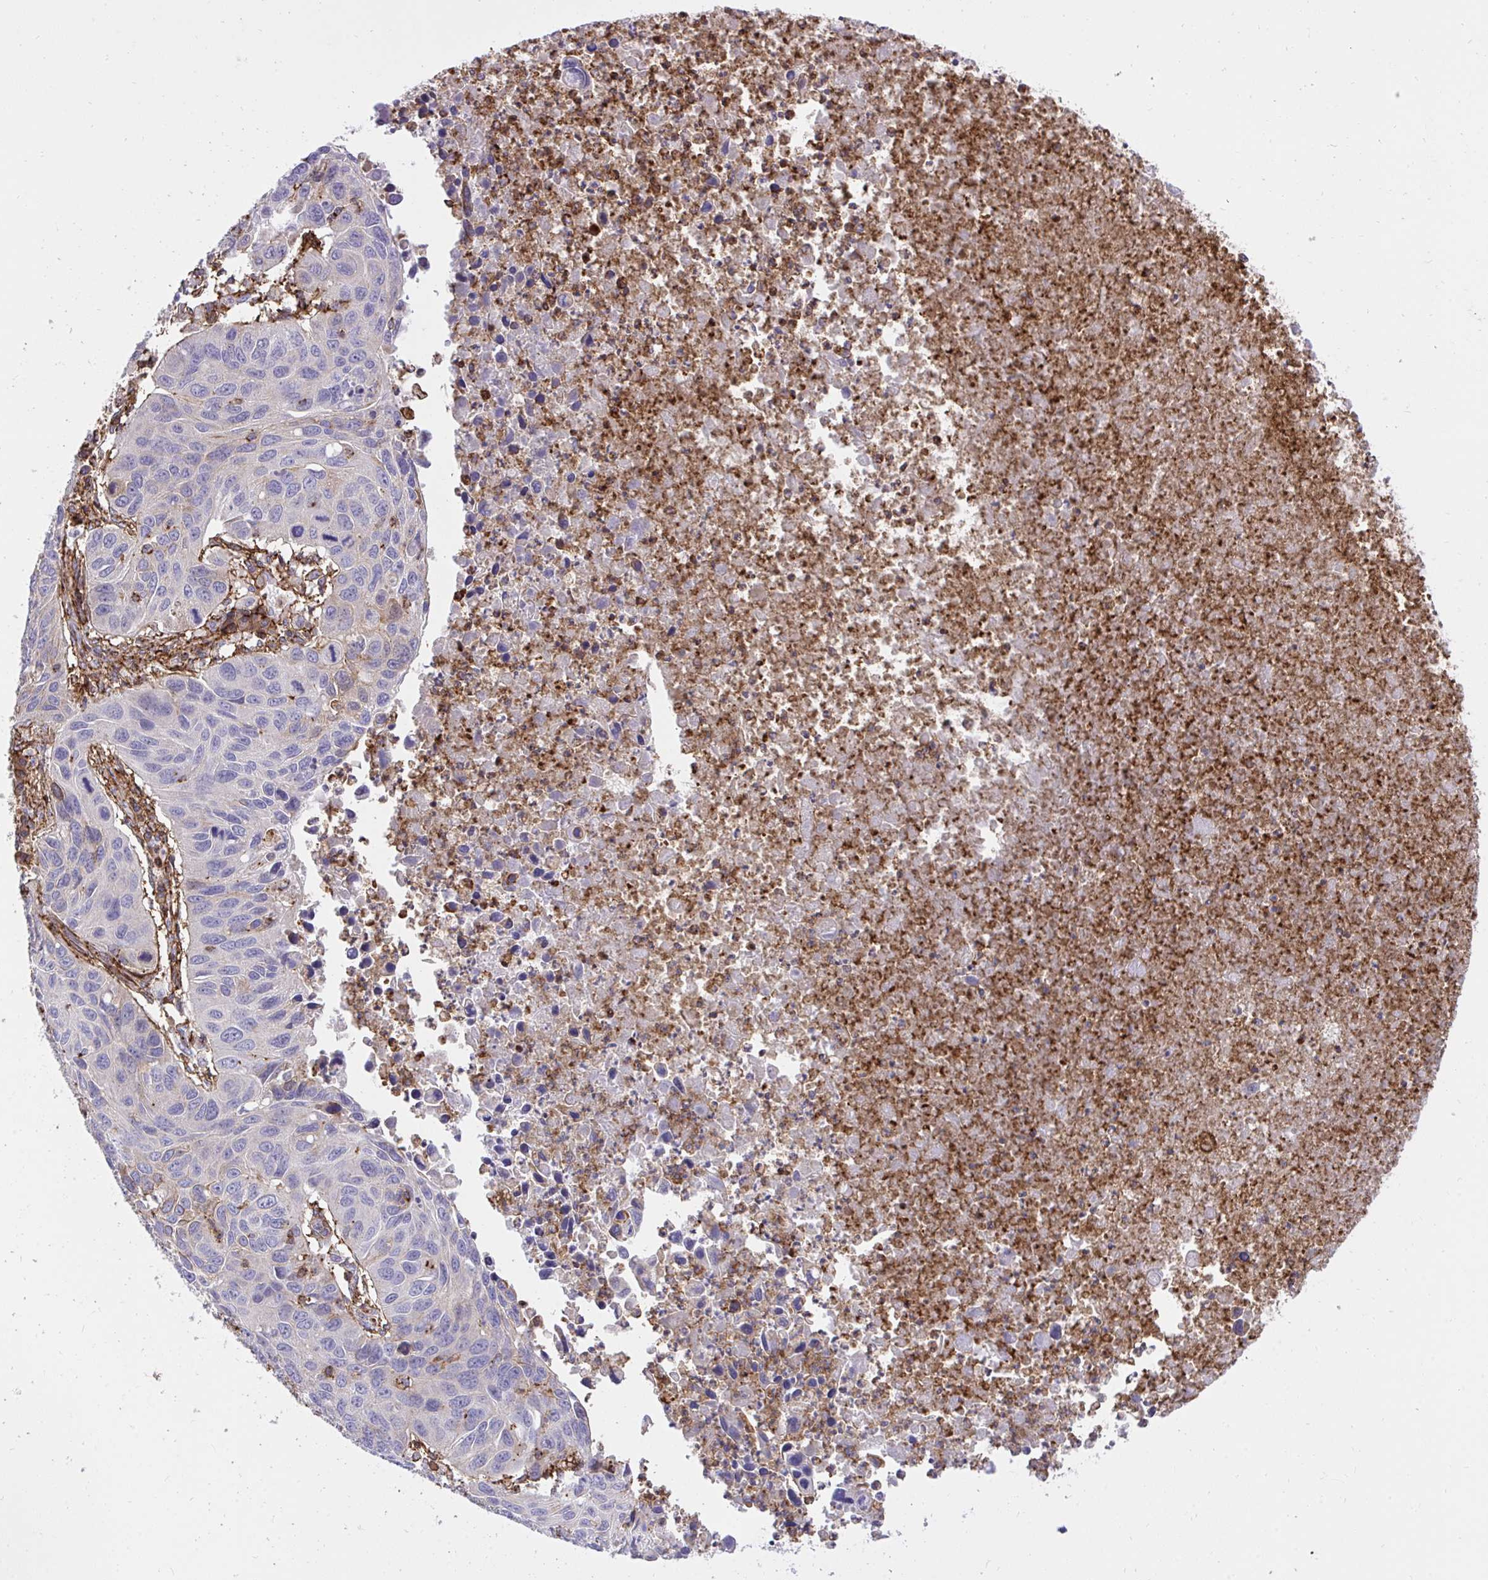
{"staining": {"intensity": "negative", "quantity": "none", "location": "none"}, "tissue": "lung cancer", "cell_type": "Tumor cells", "image_type": "cancer", "snomed": [{"axis": "morphology", "description": "Squamous cell carcinoma, NOS"}, {"axis": "topography", "description": "Lung"}], "caption": "This histopathology image is of squamous cell carcinoma (lung) stained with immunohistochemistry to label a protein in brown with the nuclei are counter-stained blue. There is no positivity in tumor cells.", "gene": "ERI1", "patient": {"sex": "female", "age": 61}}